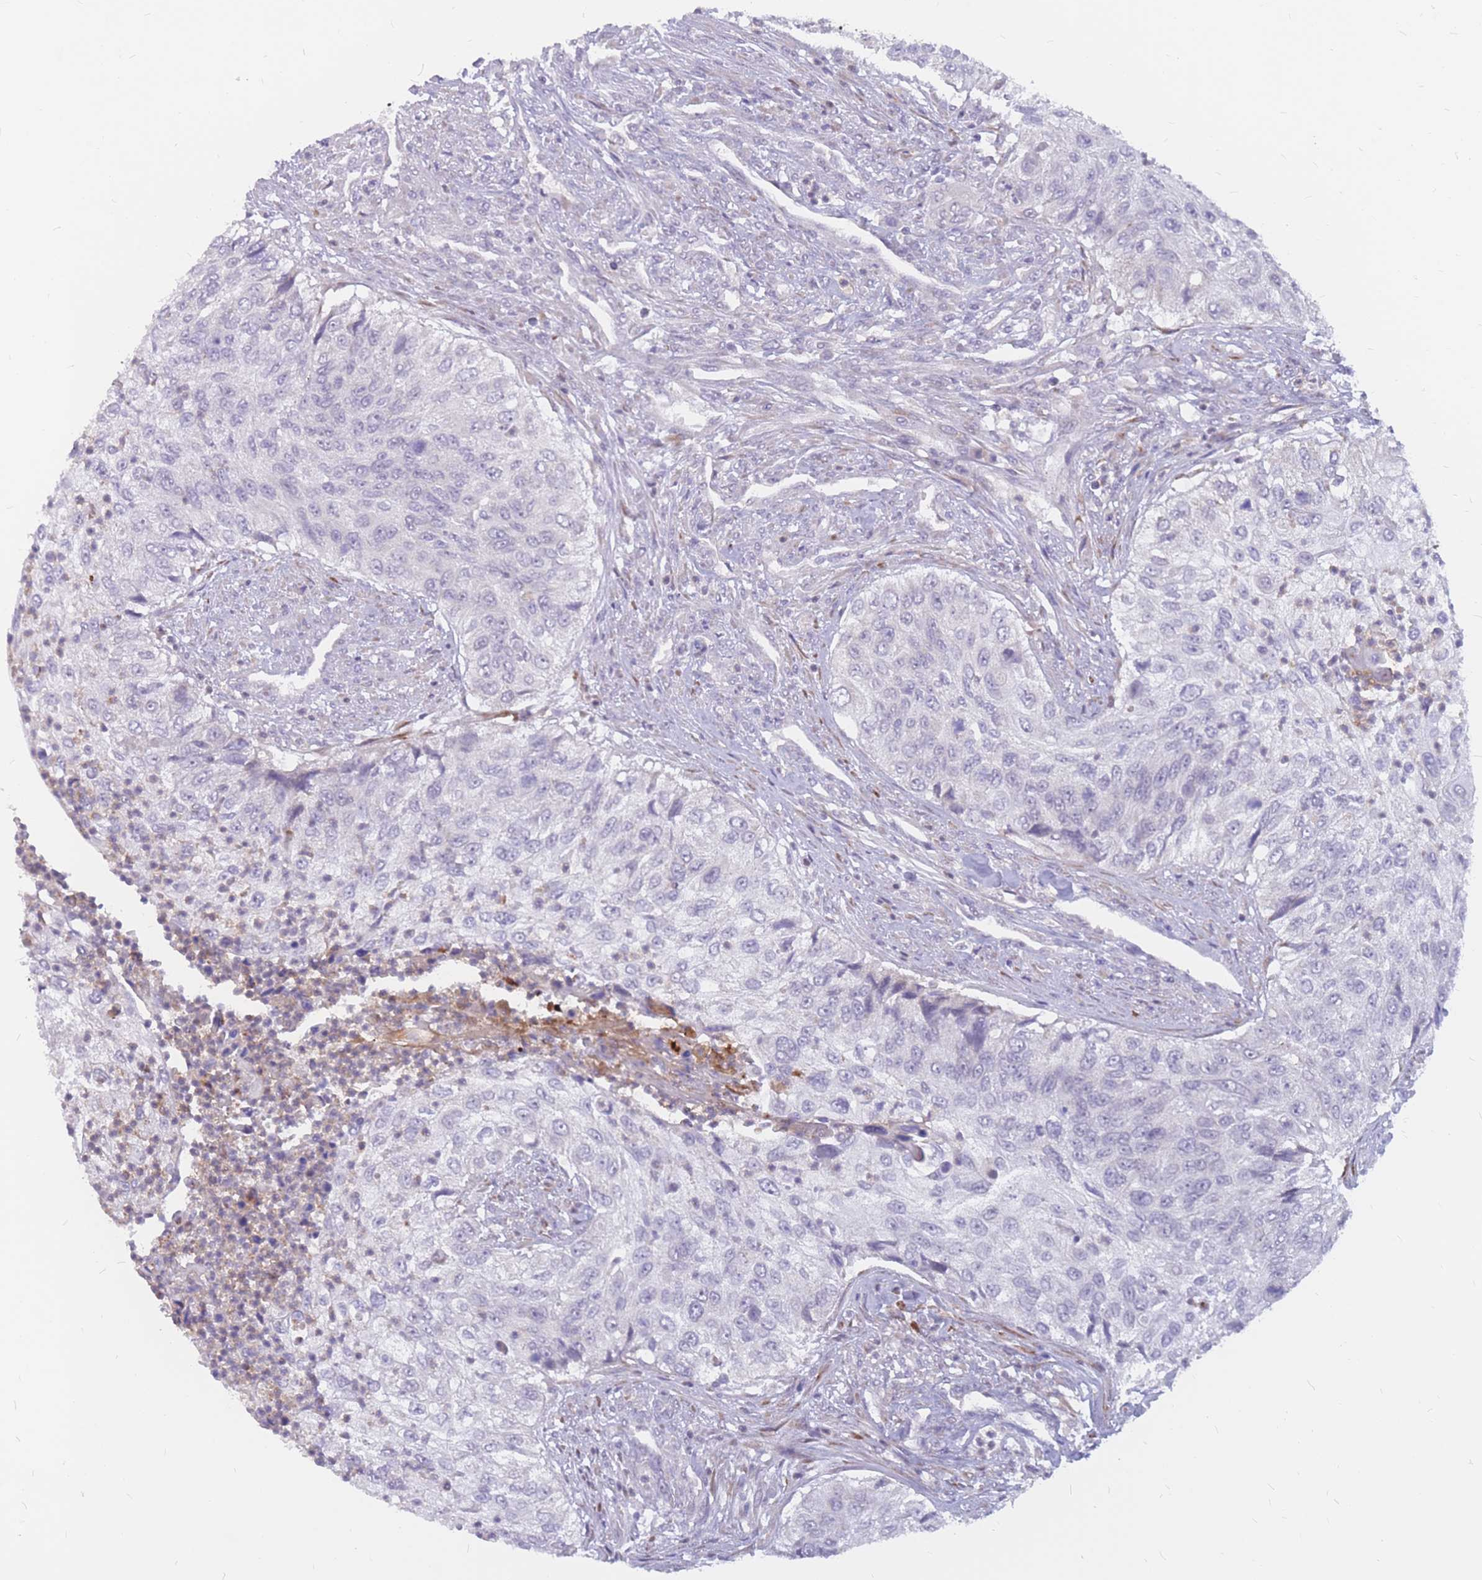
{"staining": {"intensity": "negative", "quantity": "none", "location": "none"}, "tissue": "urothelial cancer", "cell_type": "Tumor cells", "image_type": "cancer", "snomed": [{"axis": "morphology", "description": "Urothelial carcinoma, High grade"}, {"axis": "topography", "description": "Urinary bladder"}], "caption": "High magnification brightfield microscopy of urothelial carcinoma (high-grade) stained with DAB (3,3'-diaminobenzidine) (brown) and counterstained with hematoxylin (blue): tumor cells show no significant expression. (Stains: DAB (3,3'-diaminobenzidine) immunohistochemistry with hematoxylin counter stain, Microscopy: brightfield microscopy at high magnification).", "gene": "ADD2", "patient": {"sex": "female", "age": 60}}